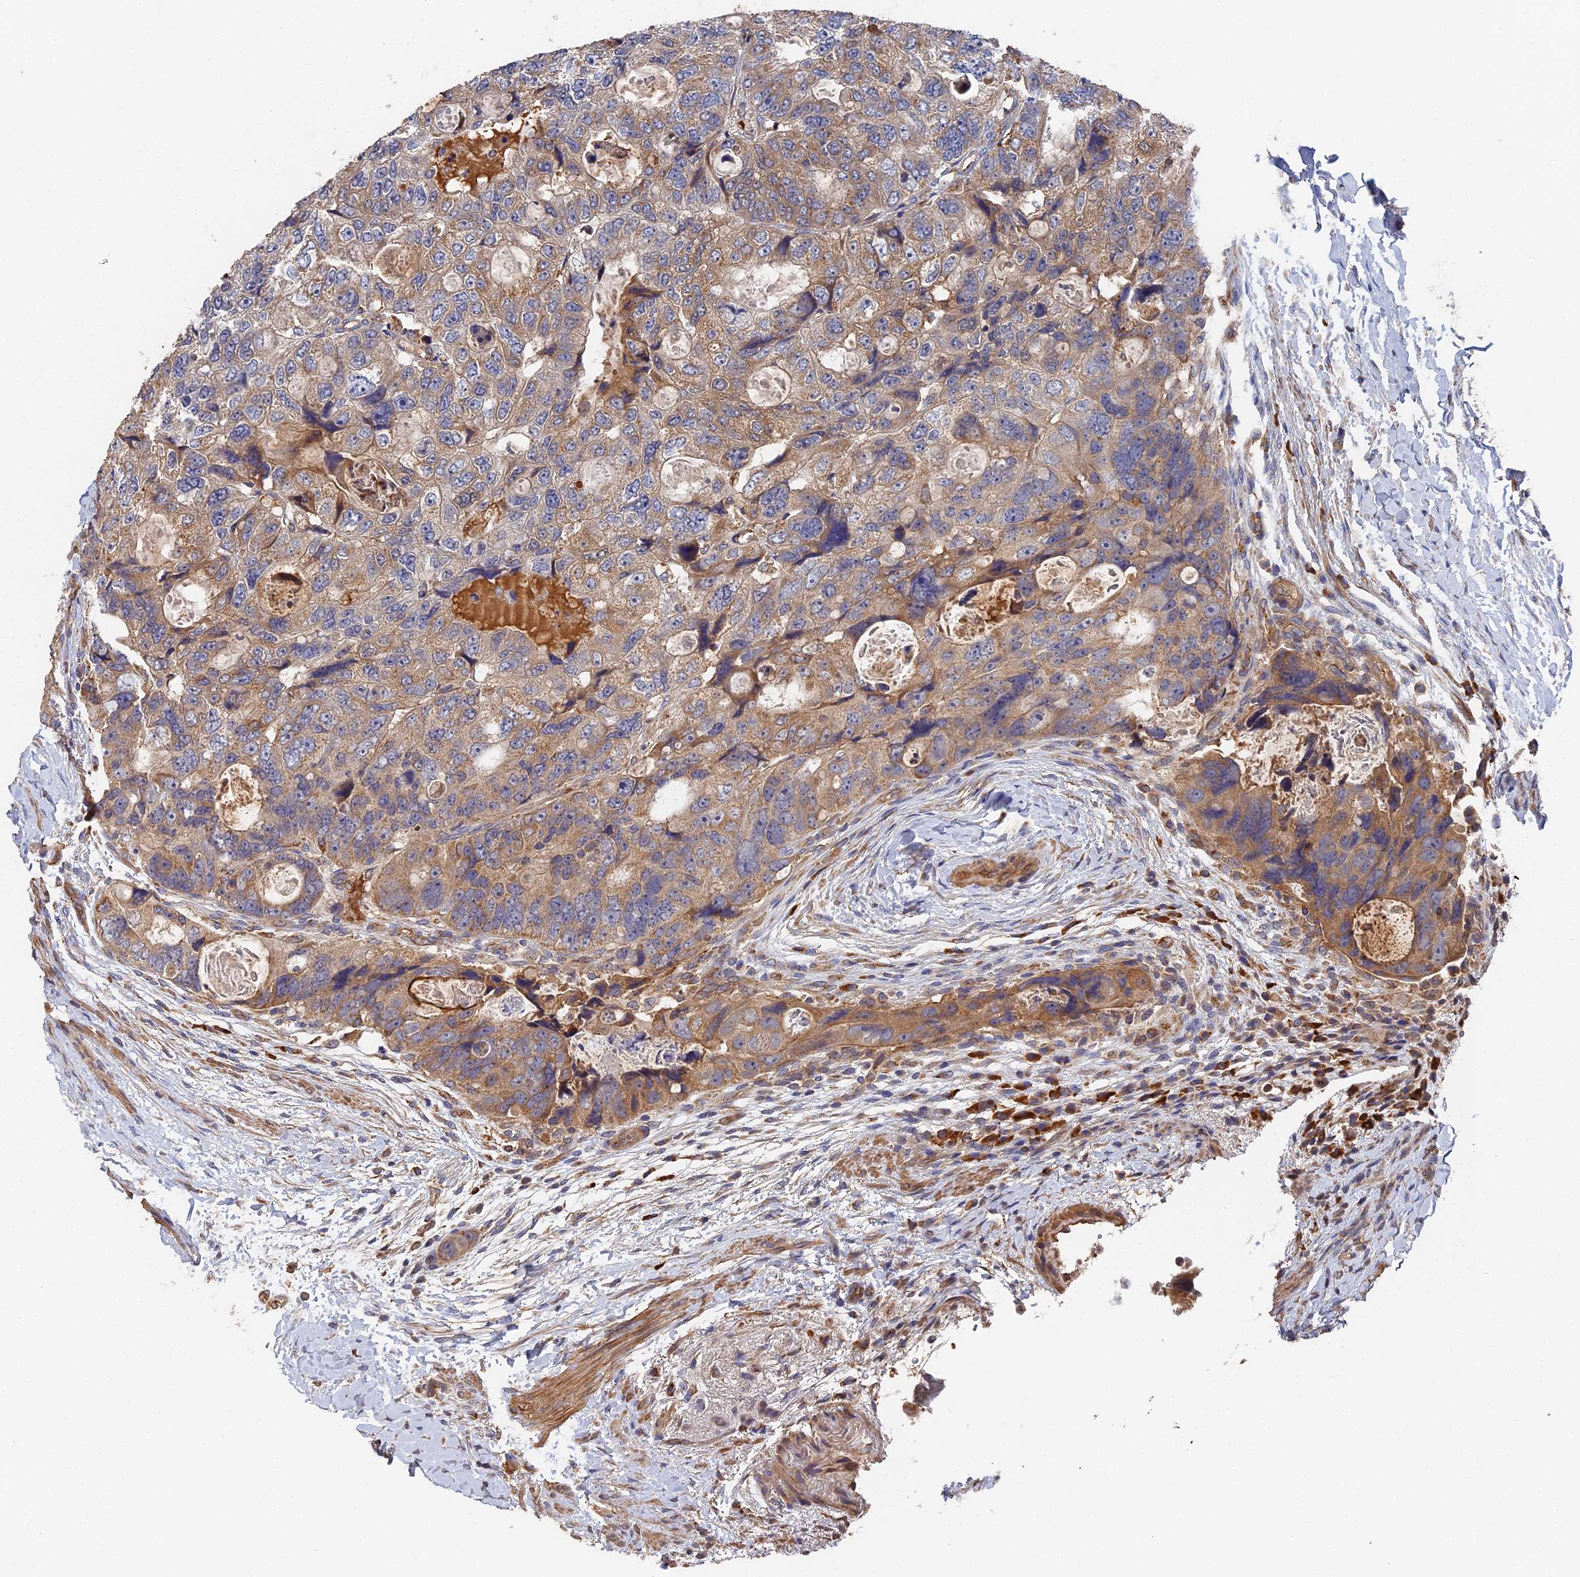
{"staining": {"intensity": "moderate", "quantity": ">75%", "location": "cytoplasmic/membranous"}, "tissue": "colorectal cancer", "cell_type": "Tumor cells", "image_type": "cancer", "snomed": [{"axis": "morphology", "description": "Adenocarcinoma, NOS"}, {"axis": "topography", "description": "Rectum"}], "caption": "Immunohistochemistry image of neoplastic tissue: human colorectal cancer stained using IHC displays medium levels of moderate protein expression localized specifically in the cytoplasmic/membranous of tumor cells, appearing as a cytoplasmic/membranous brown color.", "gene": "DHRS11", "patient": {"sex": "male", "age": 59}}